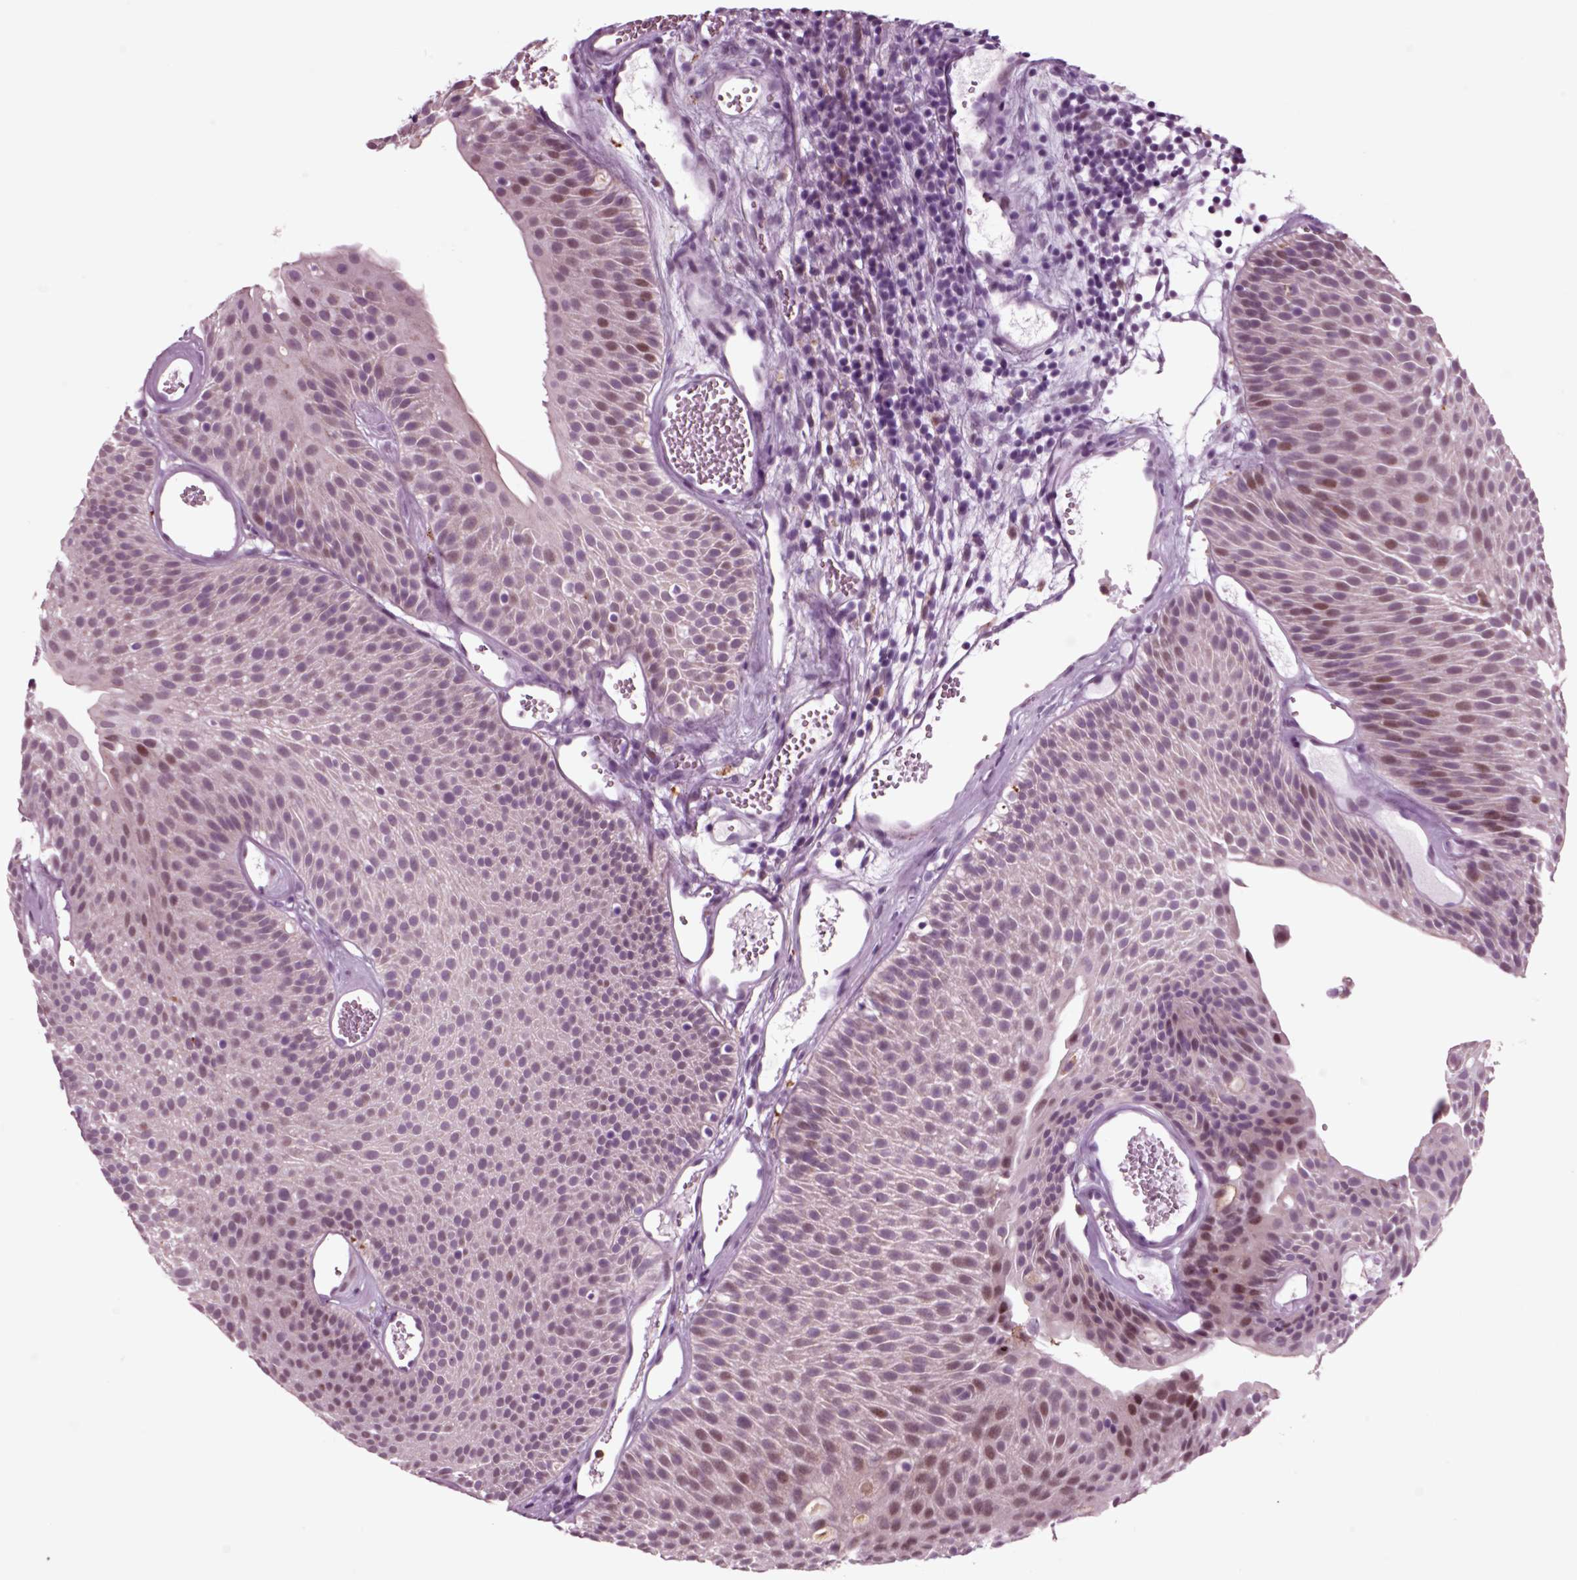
{"staining": {"intensity": "negative", "quantity": "none", "location": "none"}, "tissue": "urothelial cancer", "cell_type": "Tumor cells", "image_type": "cancer", "snomed": [{"axis": "morphology", "description": "Urothelial carcinoma, Low grade"}, {"axis": "topography", "description": "Urinary bladder"}], "caption": "A histopathology image of urothelial cancer stained for a protein displays no brown staining in tumor cells.", "gene": "CHGB", "patient": {"sex": "male", "age": 52}}